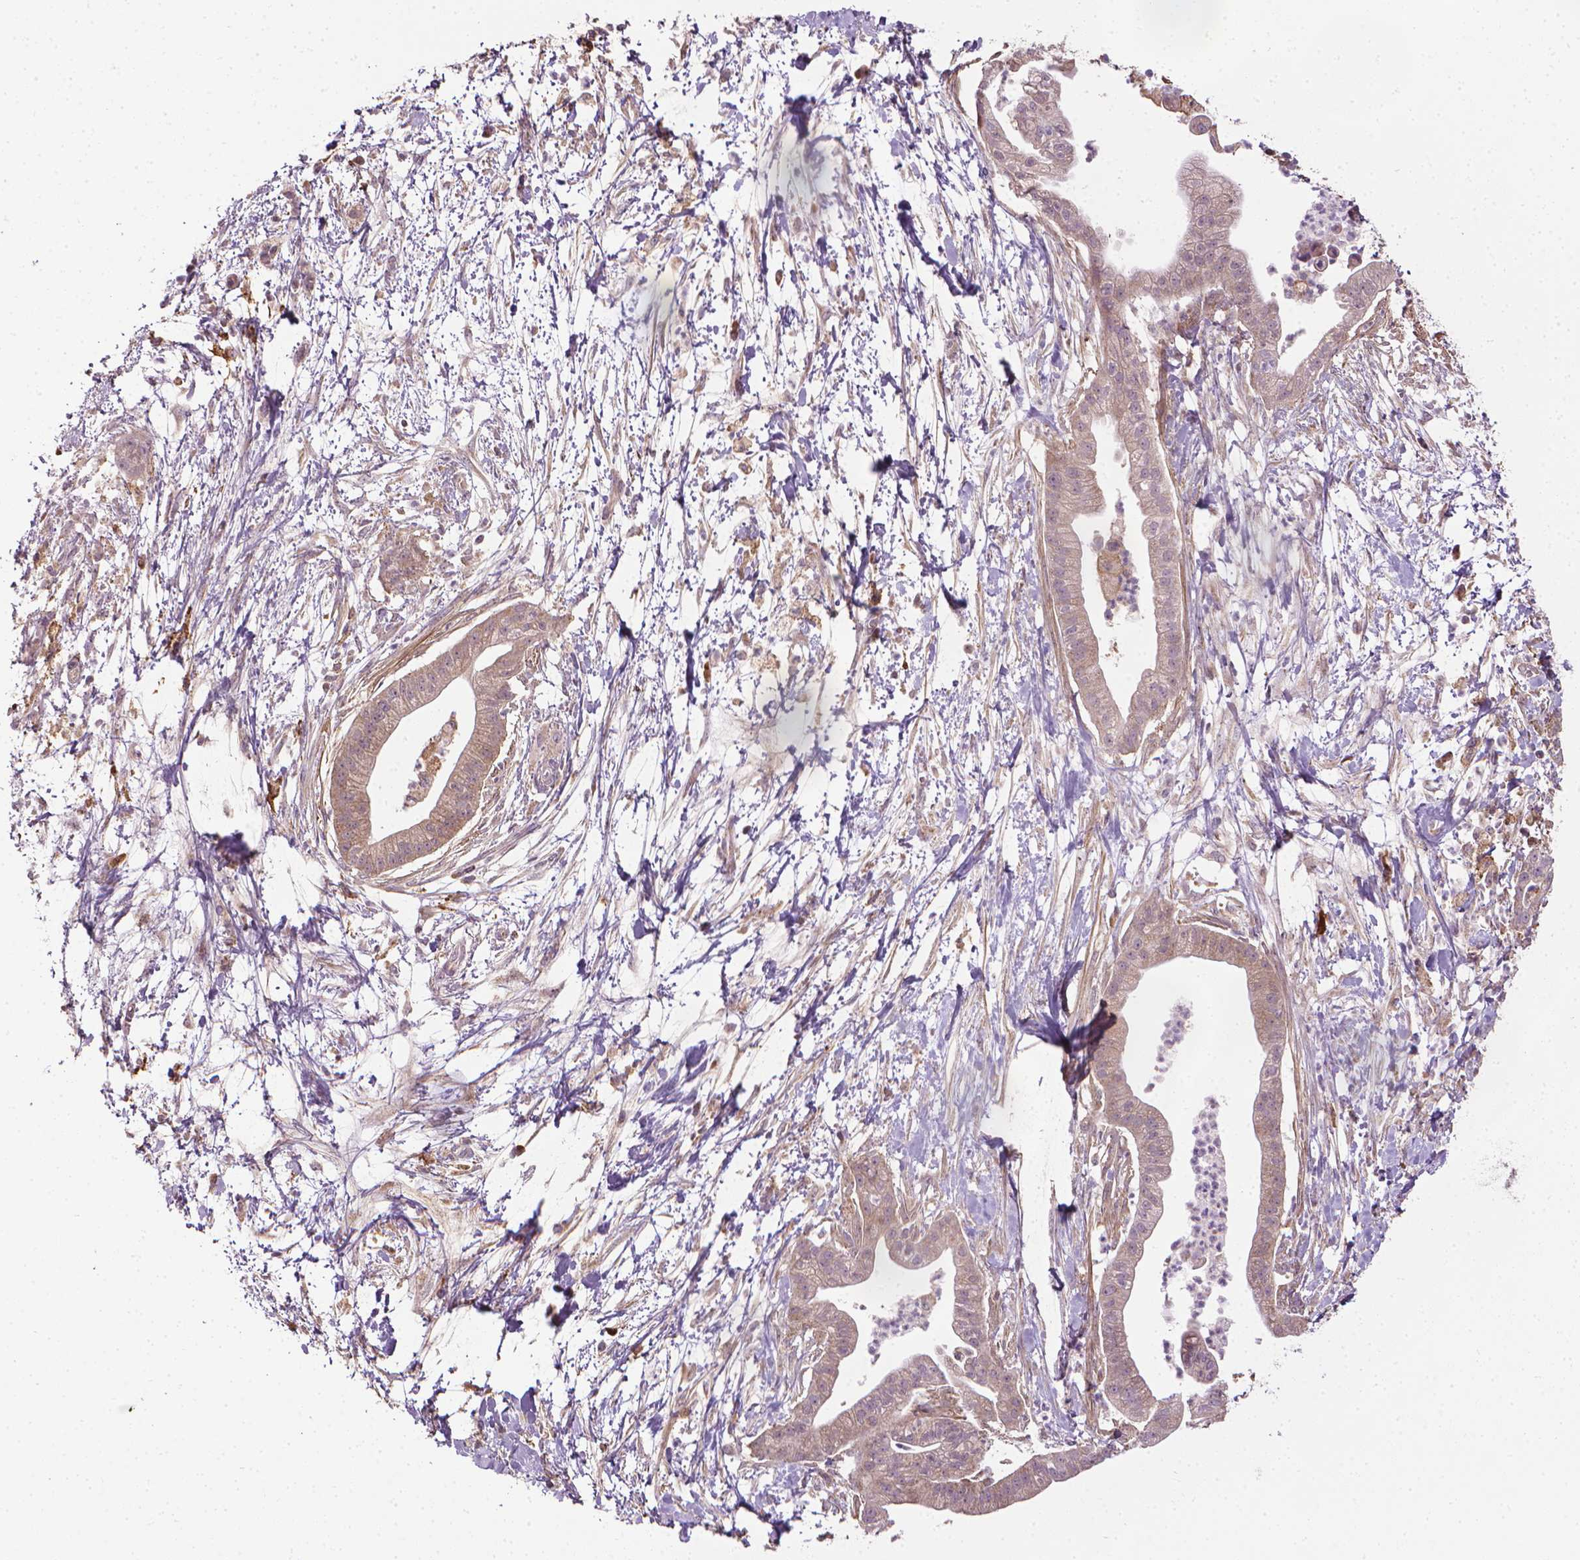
{"staining": {"intensity": "weak", "quantity": ">75%", "location": "cytoplasmic/membranous"}, "tissue": "pancreatic cancer", "cell_type": "Tumor cells", "image_type": "cancer", "snomed": [{"axis": "morphology", "description": "Normal tissue, NOS"}, {"axis": "morphology", "description": "Adenocarcinoma, NOS"}, {"axis": "topography", "description": "Lymph node"}, {"axis": "topography", "description": "Pancreas"}], "caption": "Immunohistochemical staining of pancreatic adenocarcinoma displays weak cytoplasmic/membranous protein staining in about >75% of tumor cells. (DAB (3,3'-diaminobenzidine) = brown stain, brightfield microscopy at high magnification).", "gene": "PRAG1", "patient": {"sex": "female", "age": 58}}